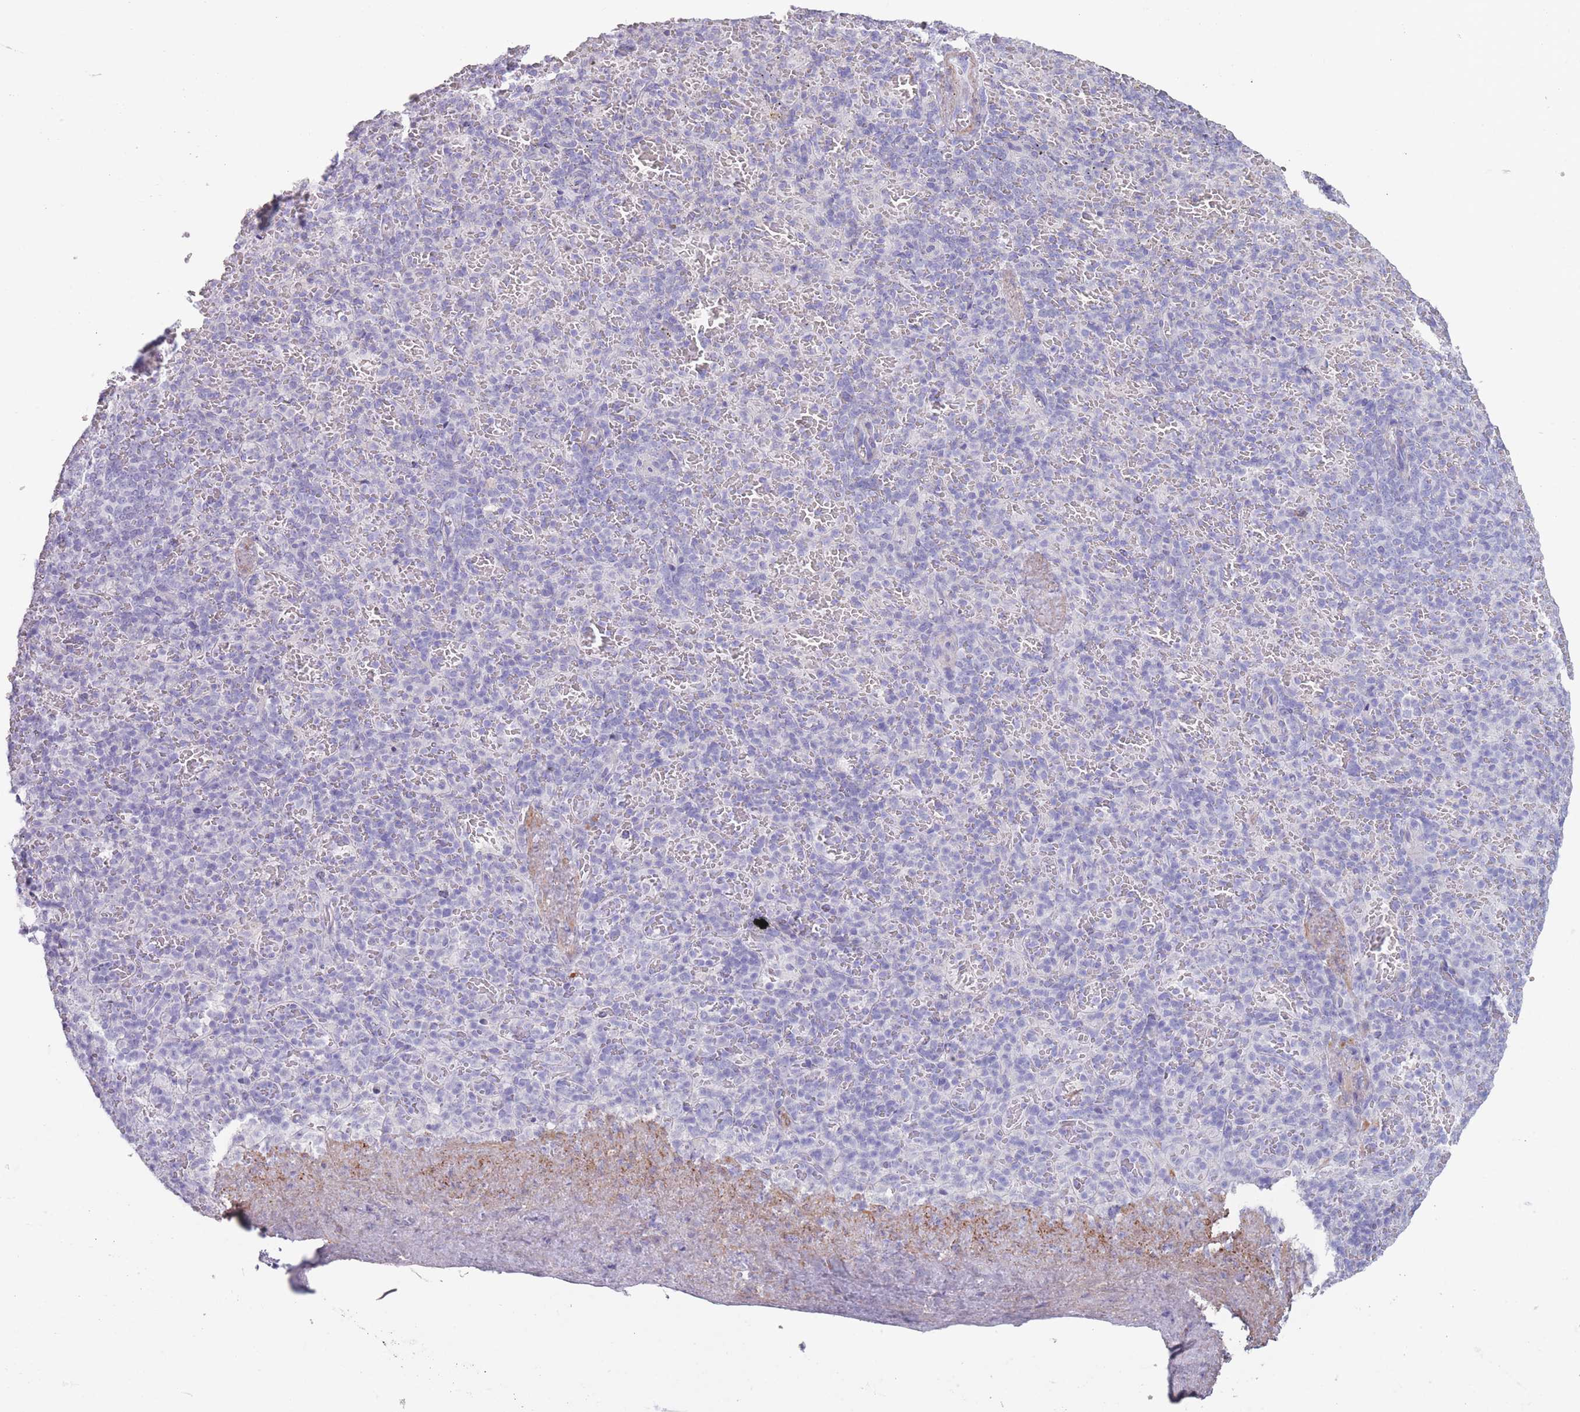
{"staining": {"intensity": "negative", "quantity": "none", "location": "none"}, "tissue": "spleen", "cell_type": "Cells in red pulp", "image_type": "normal", "snomed": [{"axis": "morphology", "description": "Normal tissue, NOS"}, {"axis": "topography", "description": "Spleen"}], "caption": "An IHC micrograph of unremarkable spleen is shown. There is no staining in cells in red pulp of spleen.", "gene": "RHBG", "patient": {"sex": "female", "age": 74}}